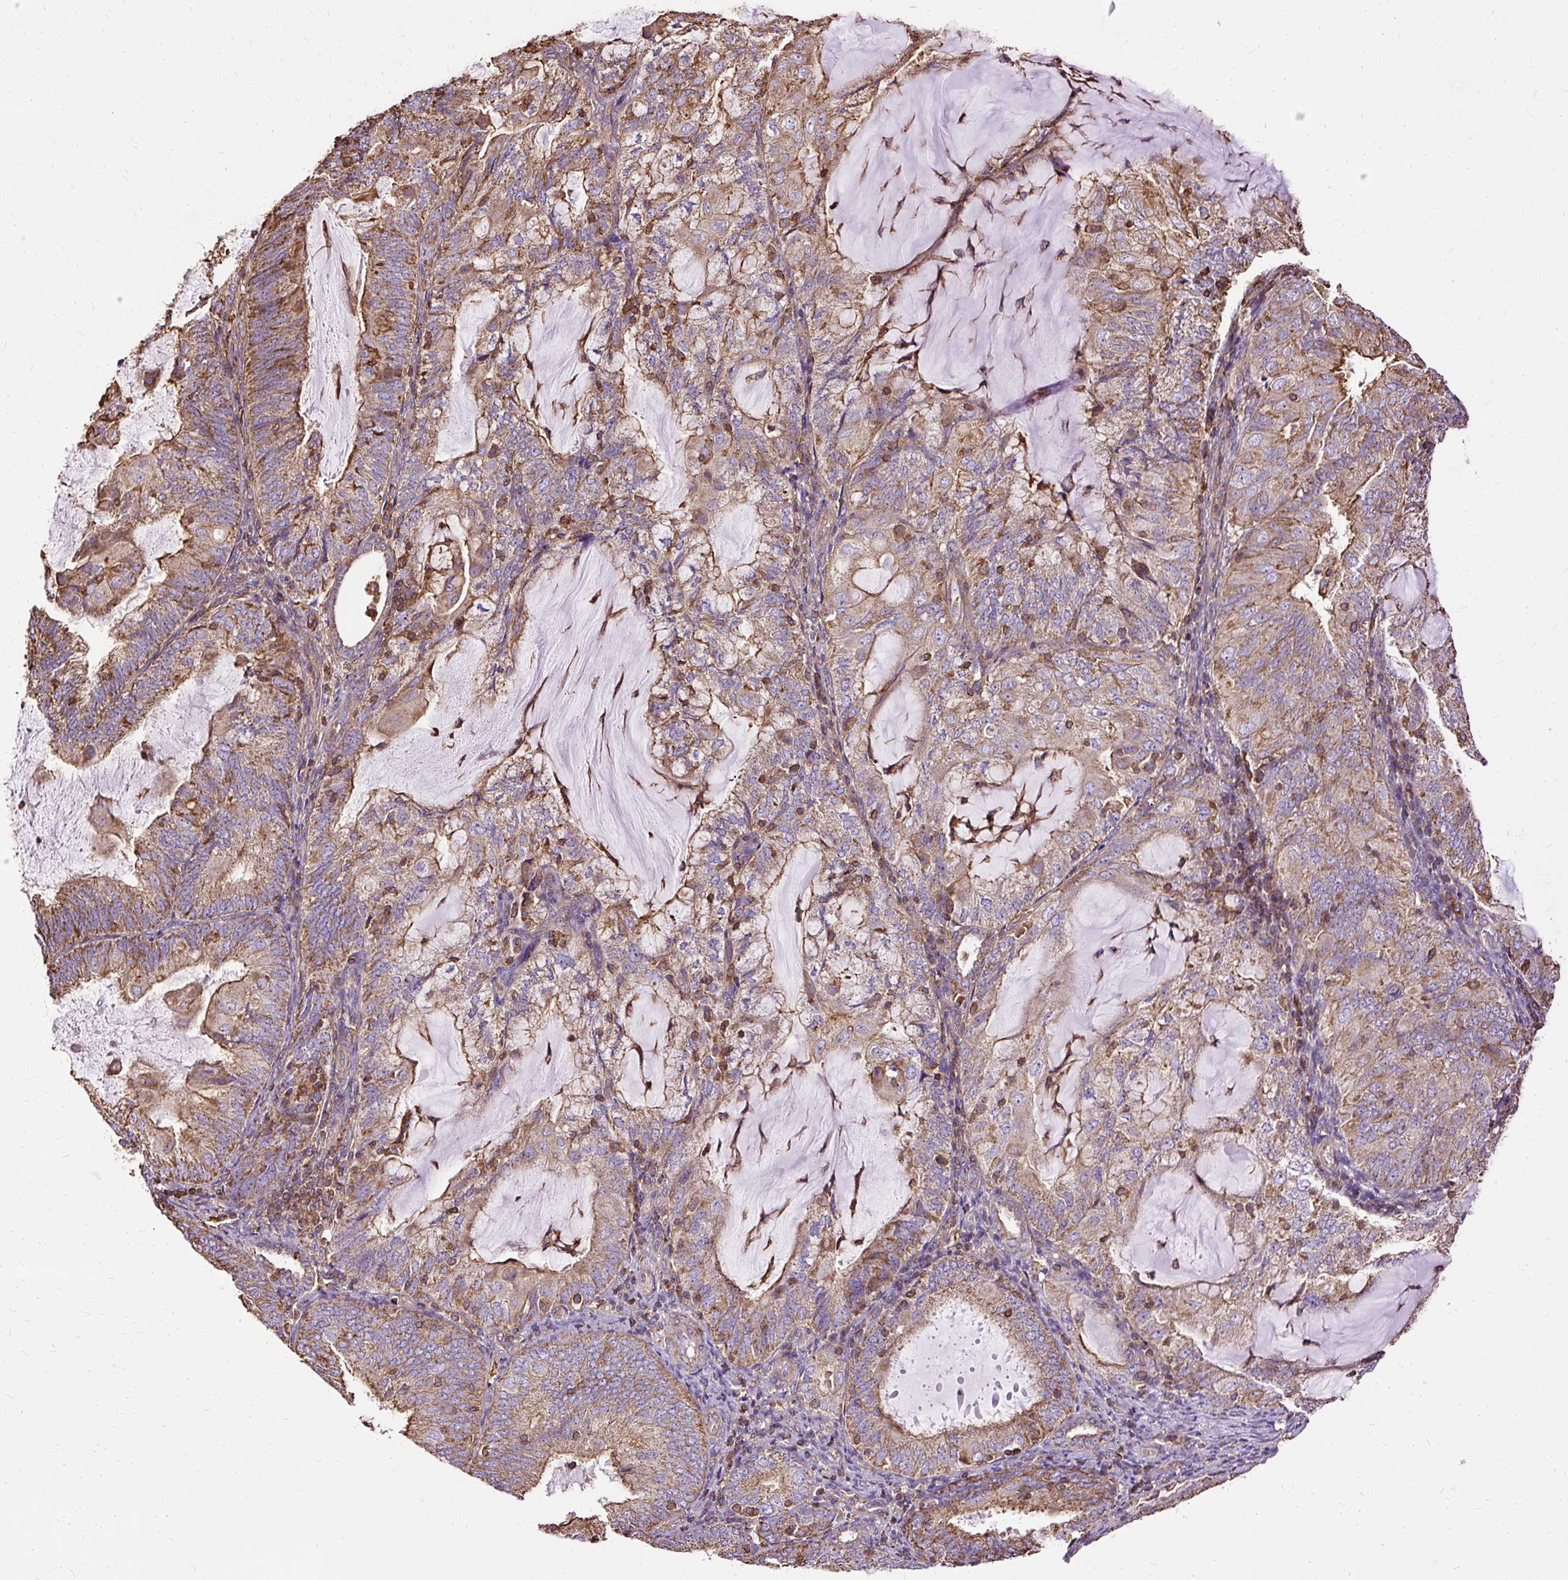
{"staining": {"intensity": "moderate", "quantity": ">75%", "location": "cytoplasmic/membranous"}, "tissue": "endometrial cancer", "cell_type": "Tumor cells", "image_type": "cancer", "snomed": [{"axis": "morphology", "description": "Adenocarcinoma, NOS"}, {"axis": "topography", "description": "Endometrium"}], "caption": "Immunohistochemical staining of endometrial cancer (adenocarcinoma) exhibits medium levels of moderate cytoplasmic/membranous protein expression in approximately >75% of tumor cells. The staining was performed using DAB to visualize the protein expression in brown, while the nuclei were stained in blue with hematoxylin (Magnification: 20x).", "gene": "KLHL11", "patient": {"sex": "female", "age": 81}}